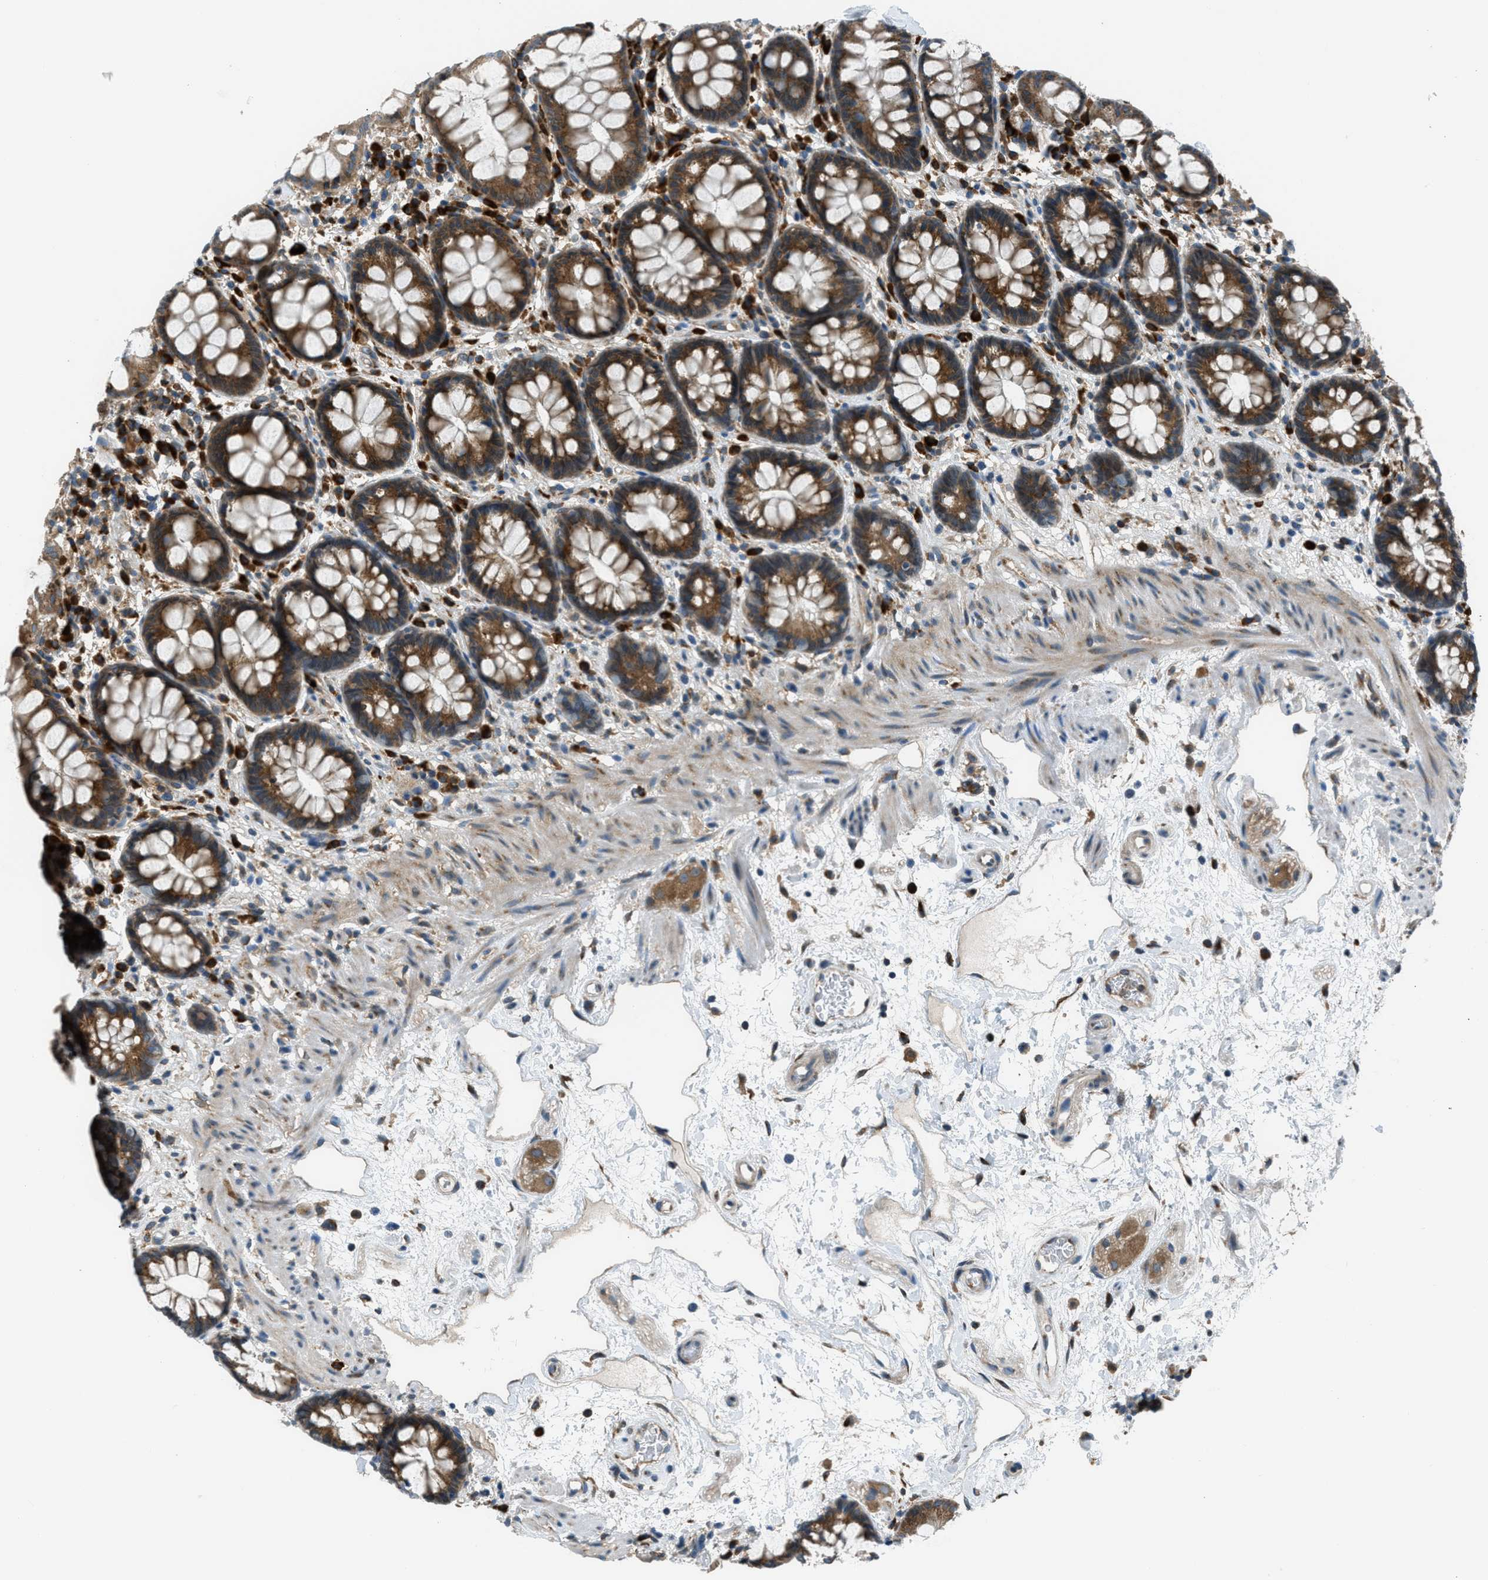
{"staining": {"intensity": "strong", "quantity": ">75%", "location": "cytoplasmic/membranous"}, "tissue": "rectum", "cell_type": "Glandular cells", "image_type": "normal", "snomed": [{"axis": "morphology", "description": "Normal tissue, NOS"}, {"axis": "topography", "description": "Rectum"}], "caption": "Immunohistochemical staining of normal human rectum reveals >75% levels of strong cytoplasmic/membranous protein expression in approximately >75% of glandular cells. The protein of interest is shown in brown color, while the nuclei are stained blue.", "gene": "EDARADD", "patient": {"sex": "male", "age": 64}}